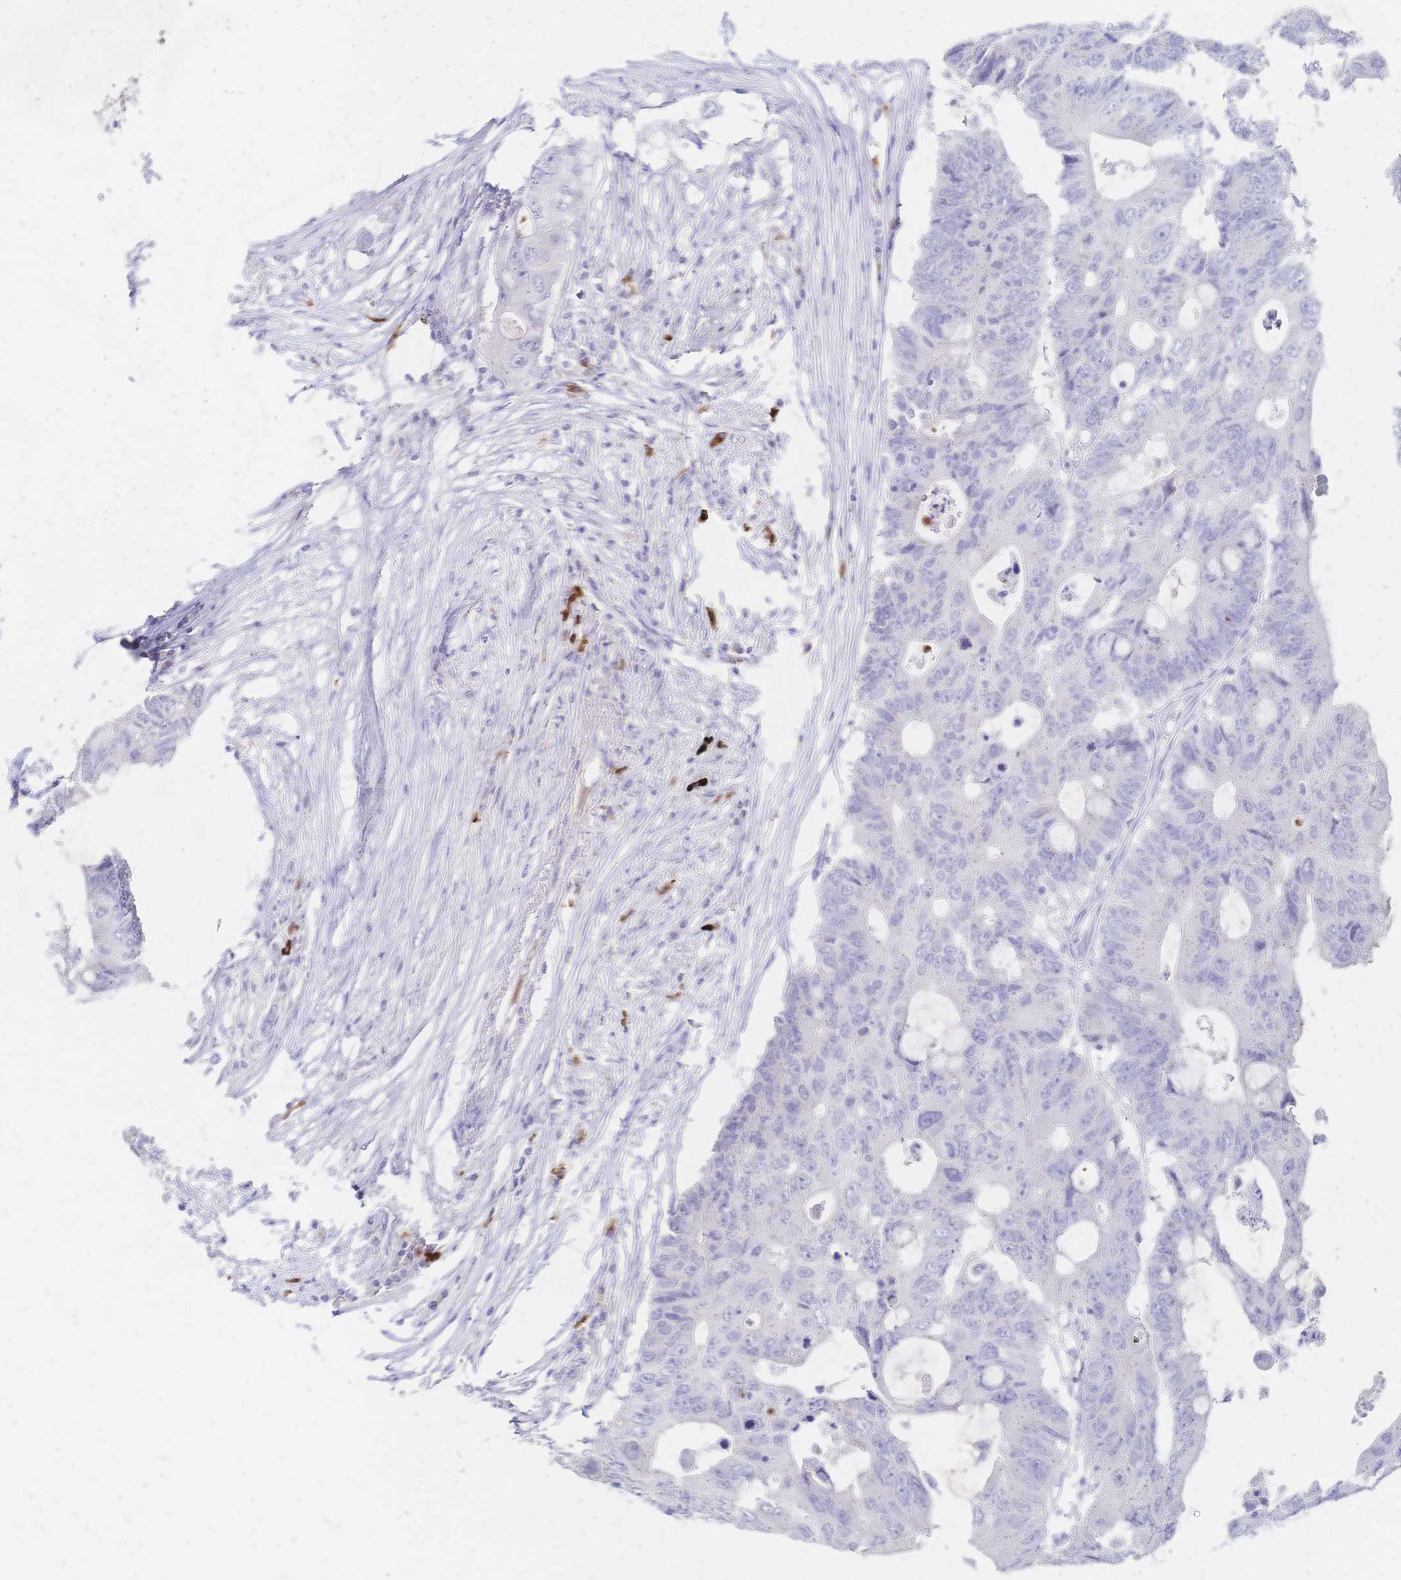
{"staining": {"intensity": "negative", "quantity": "none", "location": "none"}, "tissue": "colorectal cancer", "cell_type": "Tumor cells", "image_type": "cancer", "snomed": [{"axis": "morphology", "description": "Adenocarcinoma, NOS"}, {"axis": "topography", "description": "Colon"}], "caption": "Protein analysis of colorectal cancer (adenocarcinoma) exhibits no significant positivity in tumor cells.", "gene": "PSORS1C2", "patient": {"sex": "male", "age": 71}}